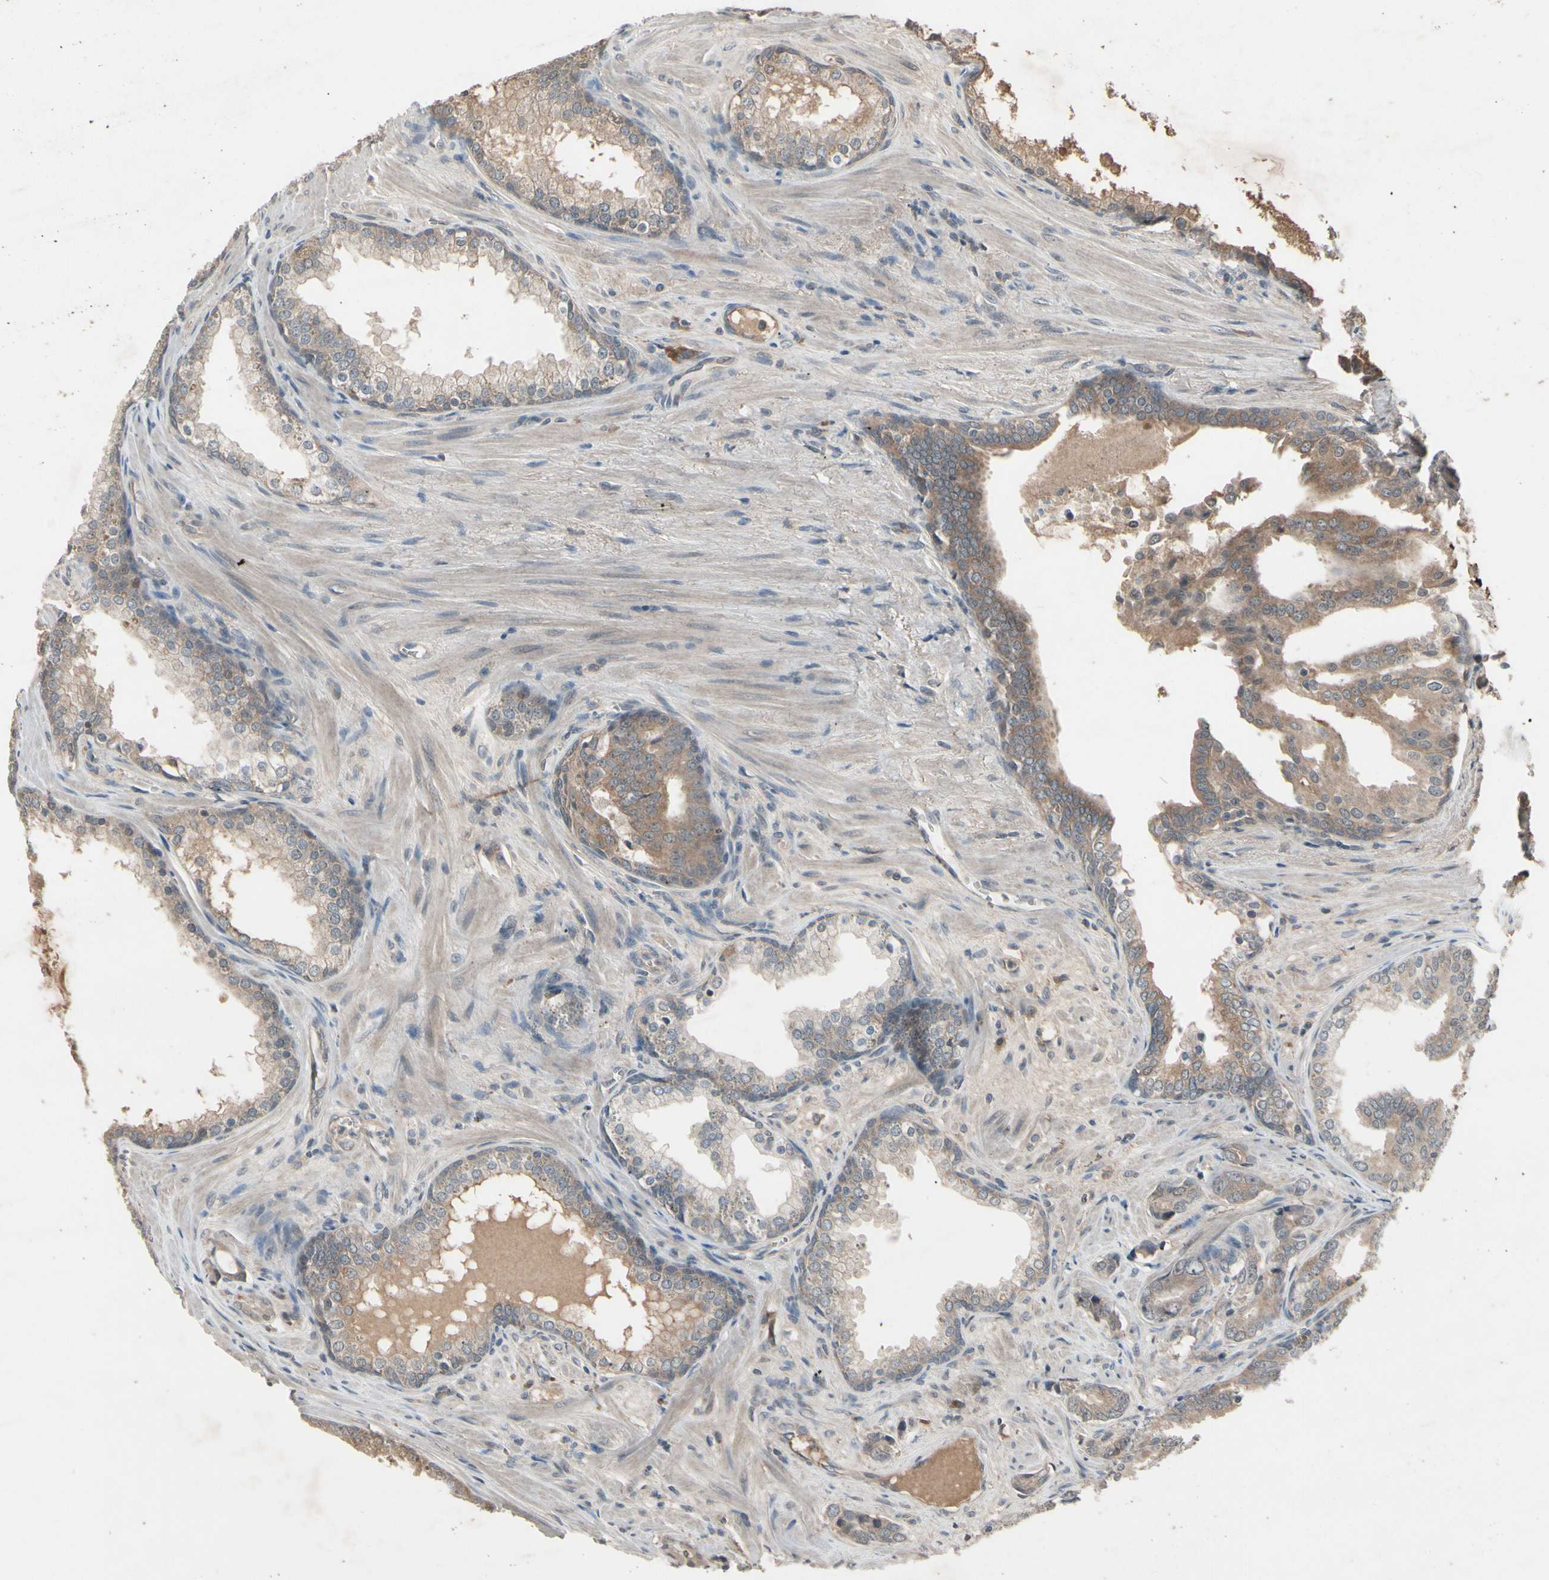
{"staining": {"intensity": "moderate", "quantity": ">75%", "location": "cytoplasmic/membranous"}, "tissue": "prostate cancer", "cell_type": "Tumor cells", "image_type": "cancer", "snomed": [{"axis": "morphology", "description": "Adenocarcinoma, Low grade"}, {"axis": "topography", "description": "Prostate"}], "caption": "Immunohistochemistry of human prostate cancer (low-grade adenocarcinoma) exhibits medium levels of moderate cytoplasmic/membranous positivity in approximately >75% of tumor cells. The protein is stained brown, and the nuclei are stained in blue (DAB (3,3'-diaminobenzidine) IHC with brightfield microscopy, high magnification).", "gene": "NSF", "patient": {"sex": "male", "age": 58}}